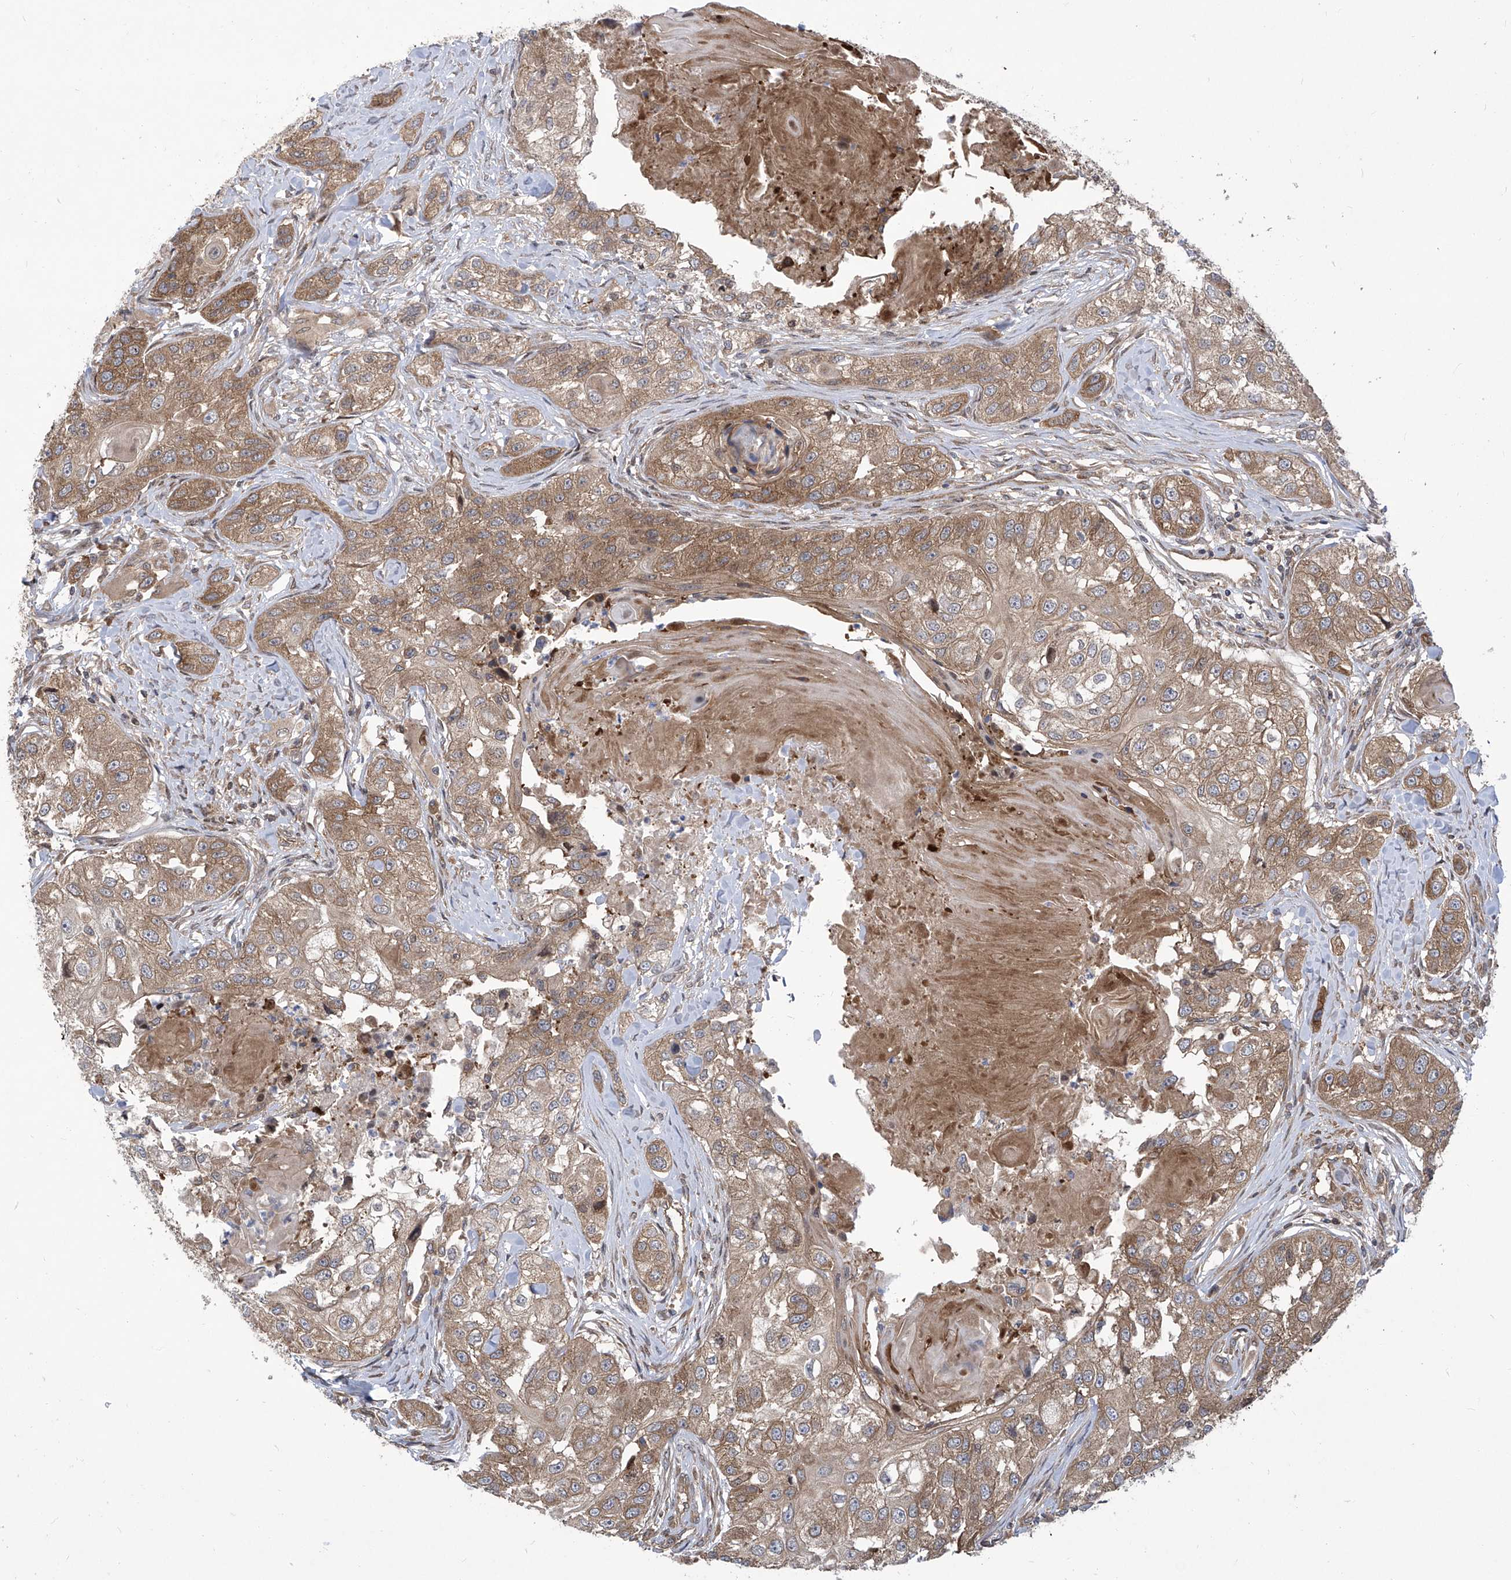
{"staining": {"intensity": "moderate", "quantity": ">75%", "location": "cytoplasmic/membranous"}, "tissue": "head and neck cancer", "cell_type": "Tumor cells", "image_type": "cancer", "snomed": [{"axis": "morphology", "description": "Normal tissue, NOS"}, {"axis": "morphology", "description": "Squamous cell carcinoma, NOS"}, {"axis": "topography", "description": "Skeletal muscle"}, {"axis": "topography", "description": "Head-Neck"}], "caption": "This is an image of IHC staining of squamous cell carcinoma (head and neck), which shows moderate positivity in the cytoplasmic/membranous of tumor cells.", "gene": "EIF3M", "patient": {"sex": "male", "age": 51}}